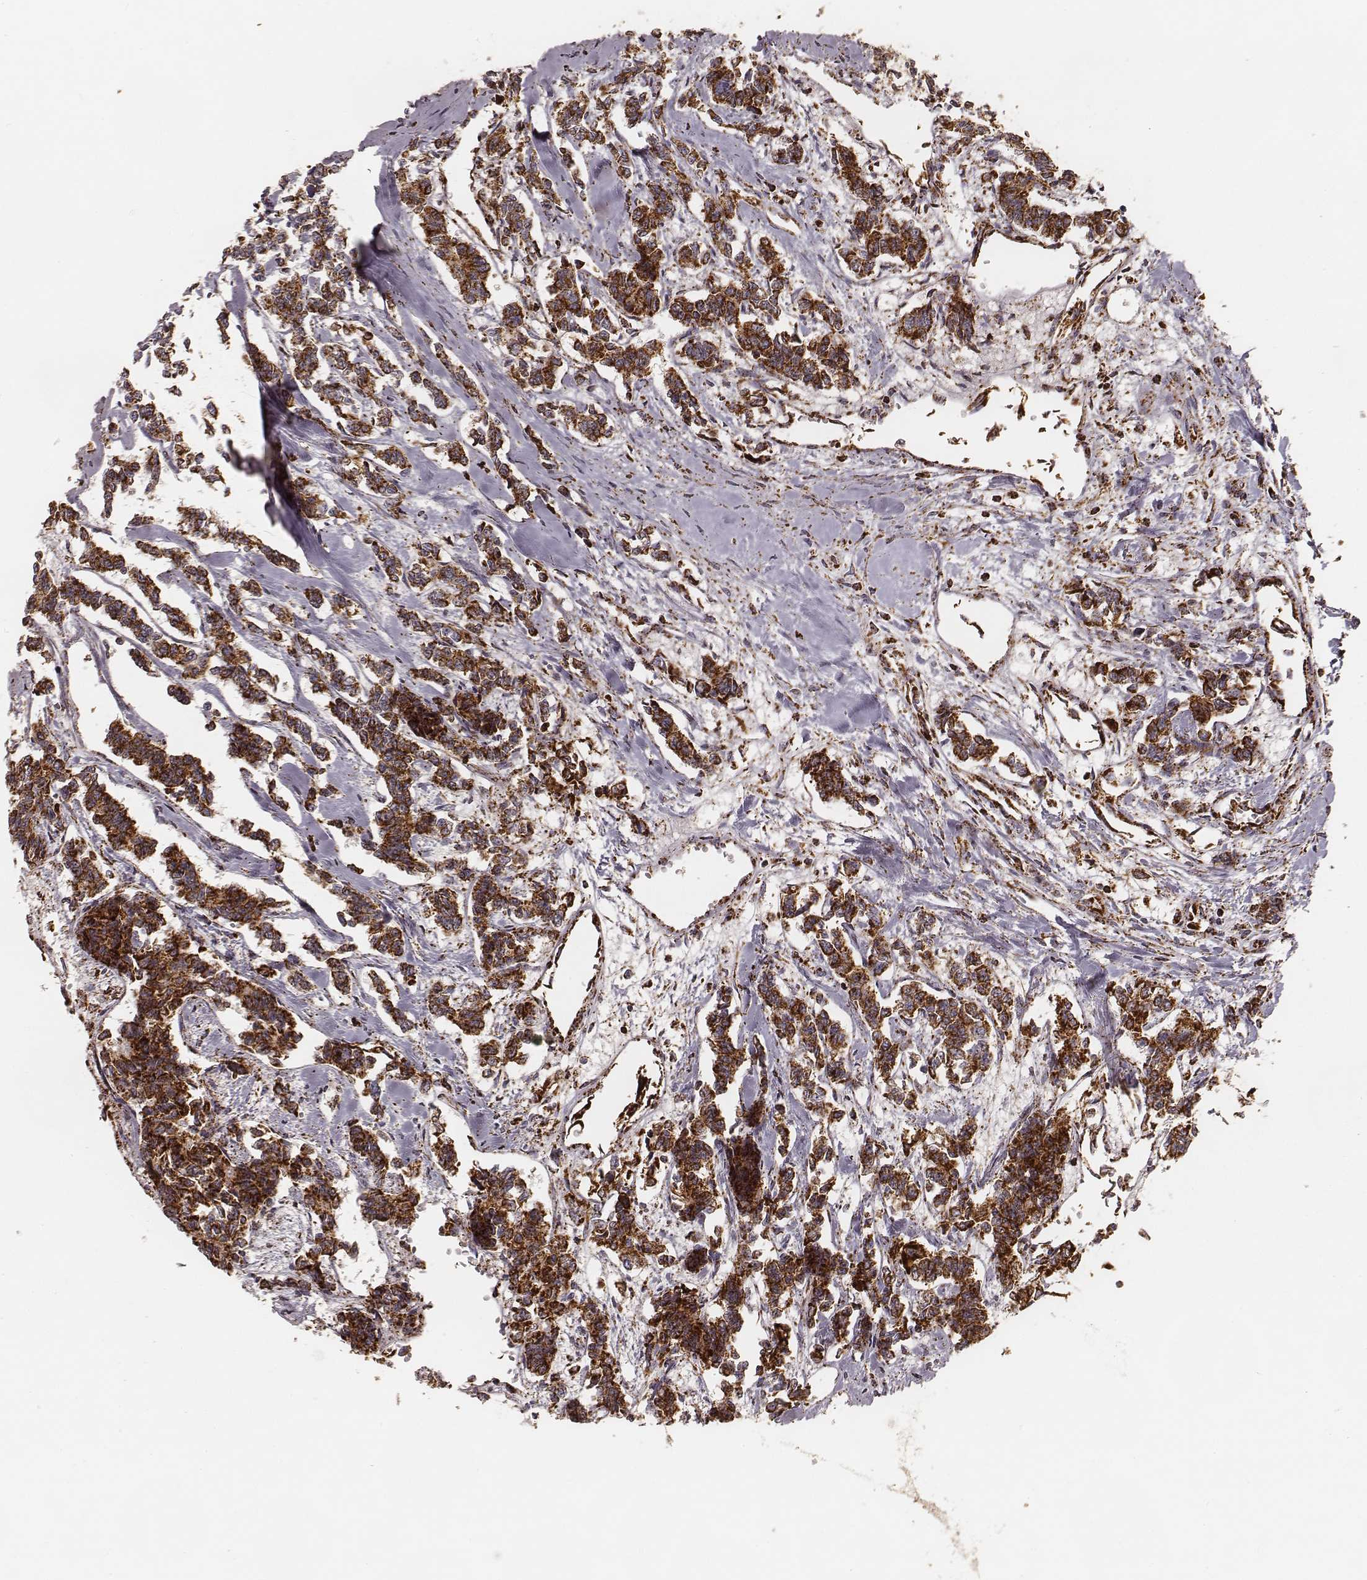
{"staining": {"intensity": "strong", "quantity": ">75%", "location": "cytoplasmic/membranous"}, "tissue": "carcinoid", "cell_type": "Tumor cells", "image_type": "cancer", "snomed": [{"axis": "morphology", "description": "Carcinoid, malignant, NOS"}, {"axis": "topography", "description": "Kidney"}], "caption": "Tumor cells reveal high levels of strong cytoplasmic/membranous staining in about >75% of cells in carcinoid.", "gene": "CS", "patient": {"sex": "female", "age": 41}}